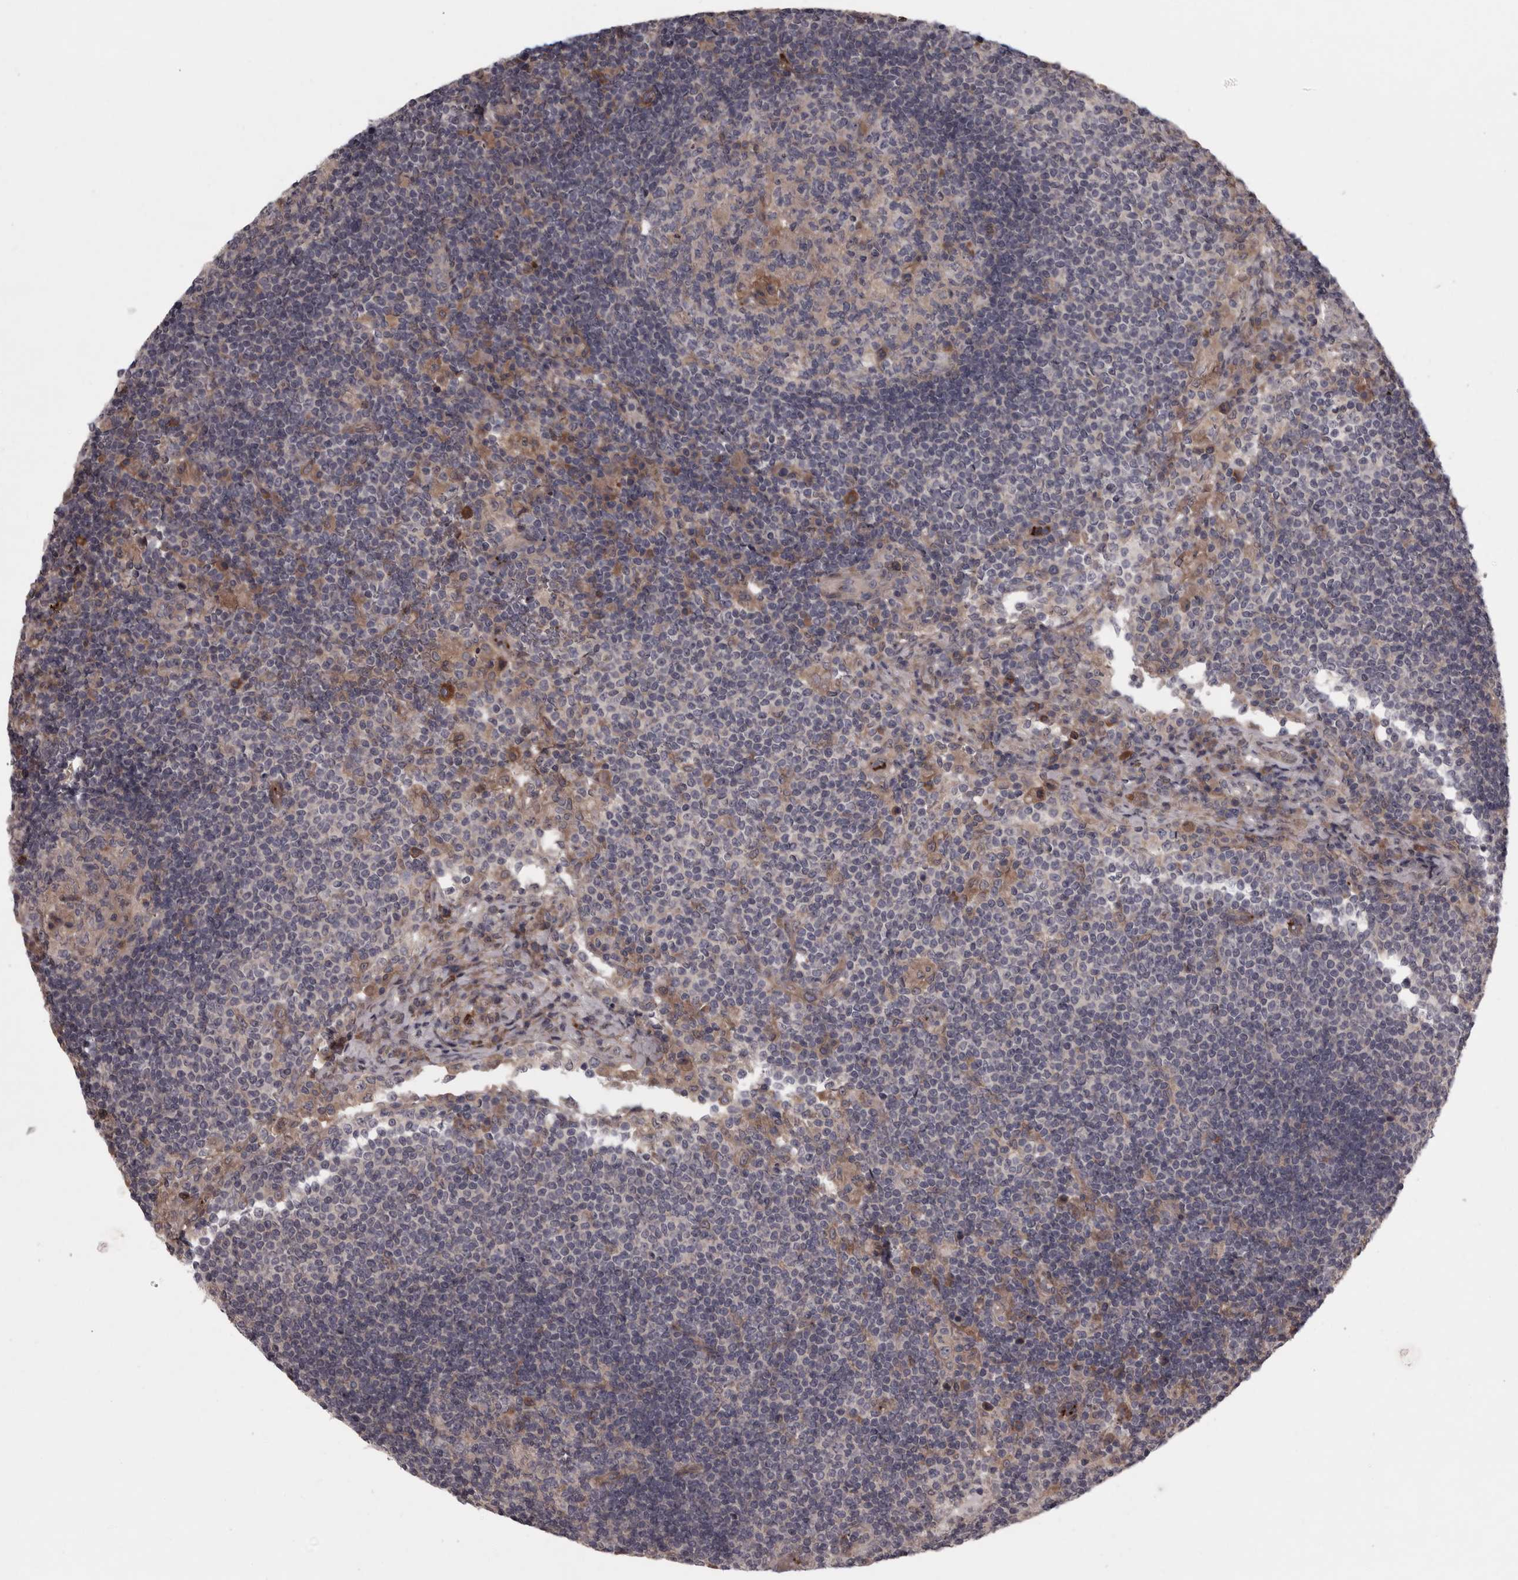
{"staining": {"intensity": "weak", "quantity": "25%-75%", "location": "cytoplasmic/membranous"}, "tissue": "lymph node", "cell_type": "Germinal center cells", "image_type": "normal", "snomed": [{"axis": "morphology", "description": "Normal tissue, NOS"}, {"axis": "topography", "description": "Lymph node"}], "caption": "A high-resolution histopathology image shows immunohistochemistry (IHC) staining of unremarkable lymph node, which exhibits weak cytoplasmic/membranous staining in approximately 25%-75% of germinal center cells.", "gene": "RSU1", "patient": {"sex": "female", "age": 53}}